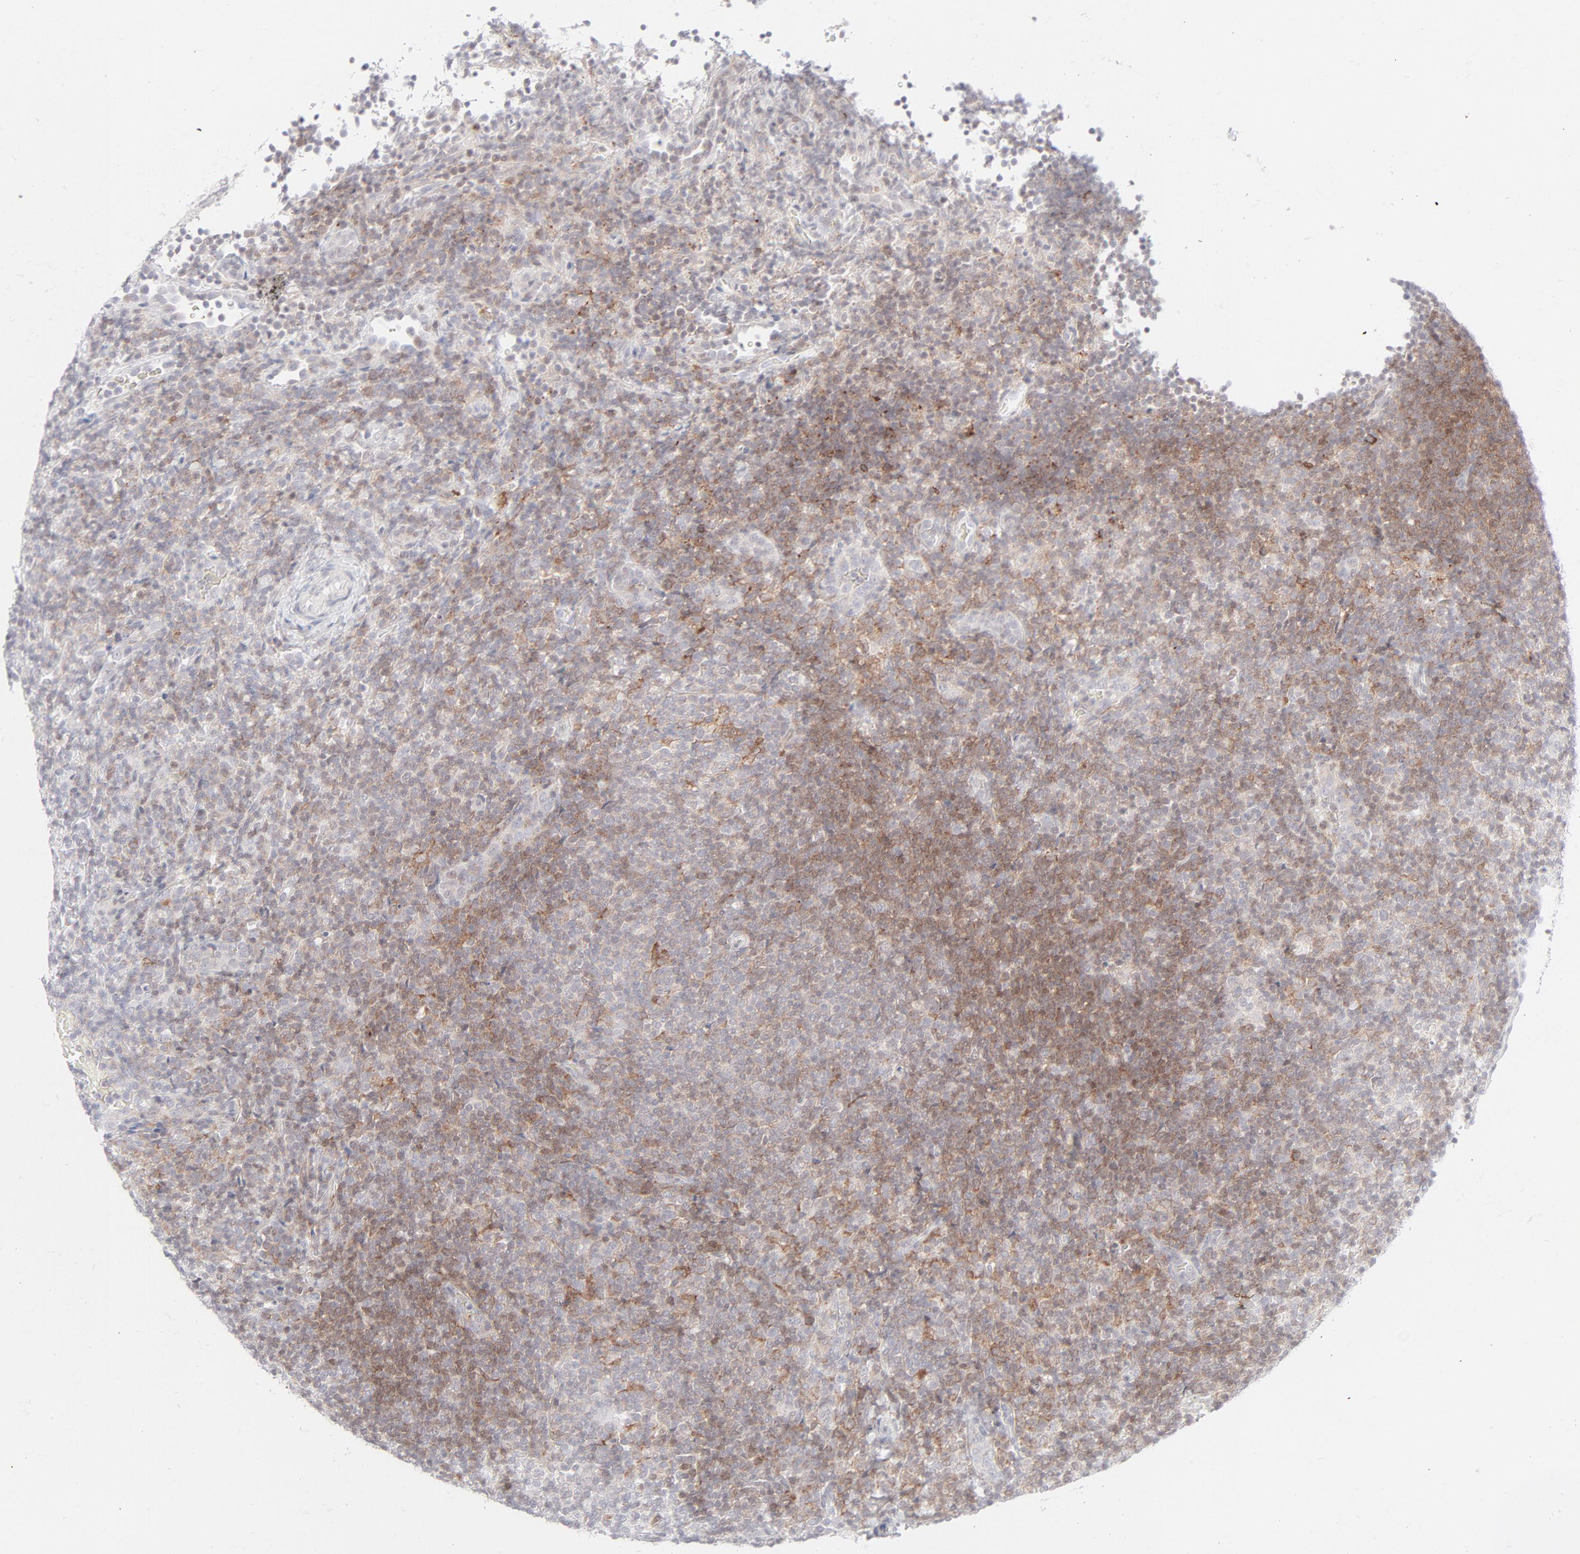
{"staining": {"intensity": "strong", "quantity": "25%-75%", "location": "cytoplasmic/membranous,nuclear"}, "tissue": "lymphoma", "cell_type": "Tumor cells", "image_type": "cancer", "snomed": [{"axis": "morphology", "description": "Malignant lymphoma, non-Hodgkin's type, Low grade"}, {"axis": "topography", "description": "Lymph node"}], "caption": "Immunohistochemistry (IHC) (DAB) staining of human lymphoma demonstrates strong cytoplasmic/membranous and nuclear protein positivity in approximately 25%-75% of tumor cells.", "gene": "PRKCB", "patient": {"sex": "female", "age": 76}}